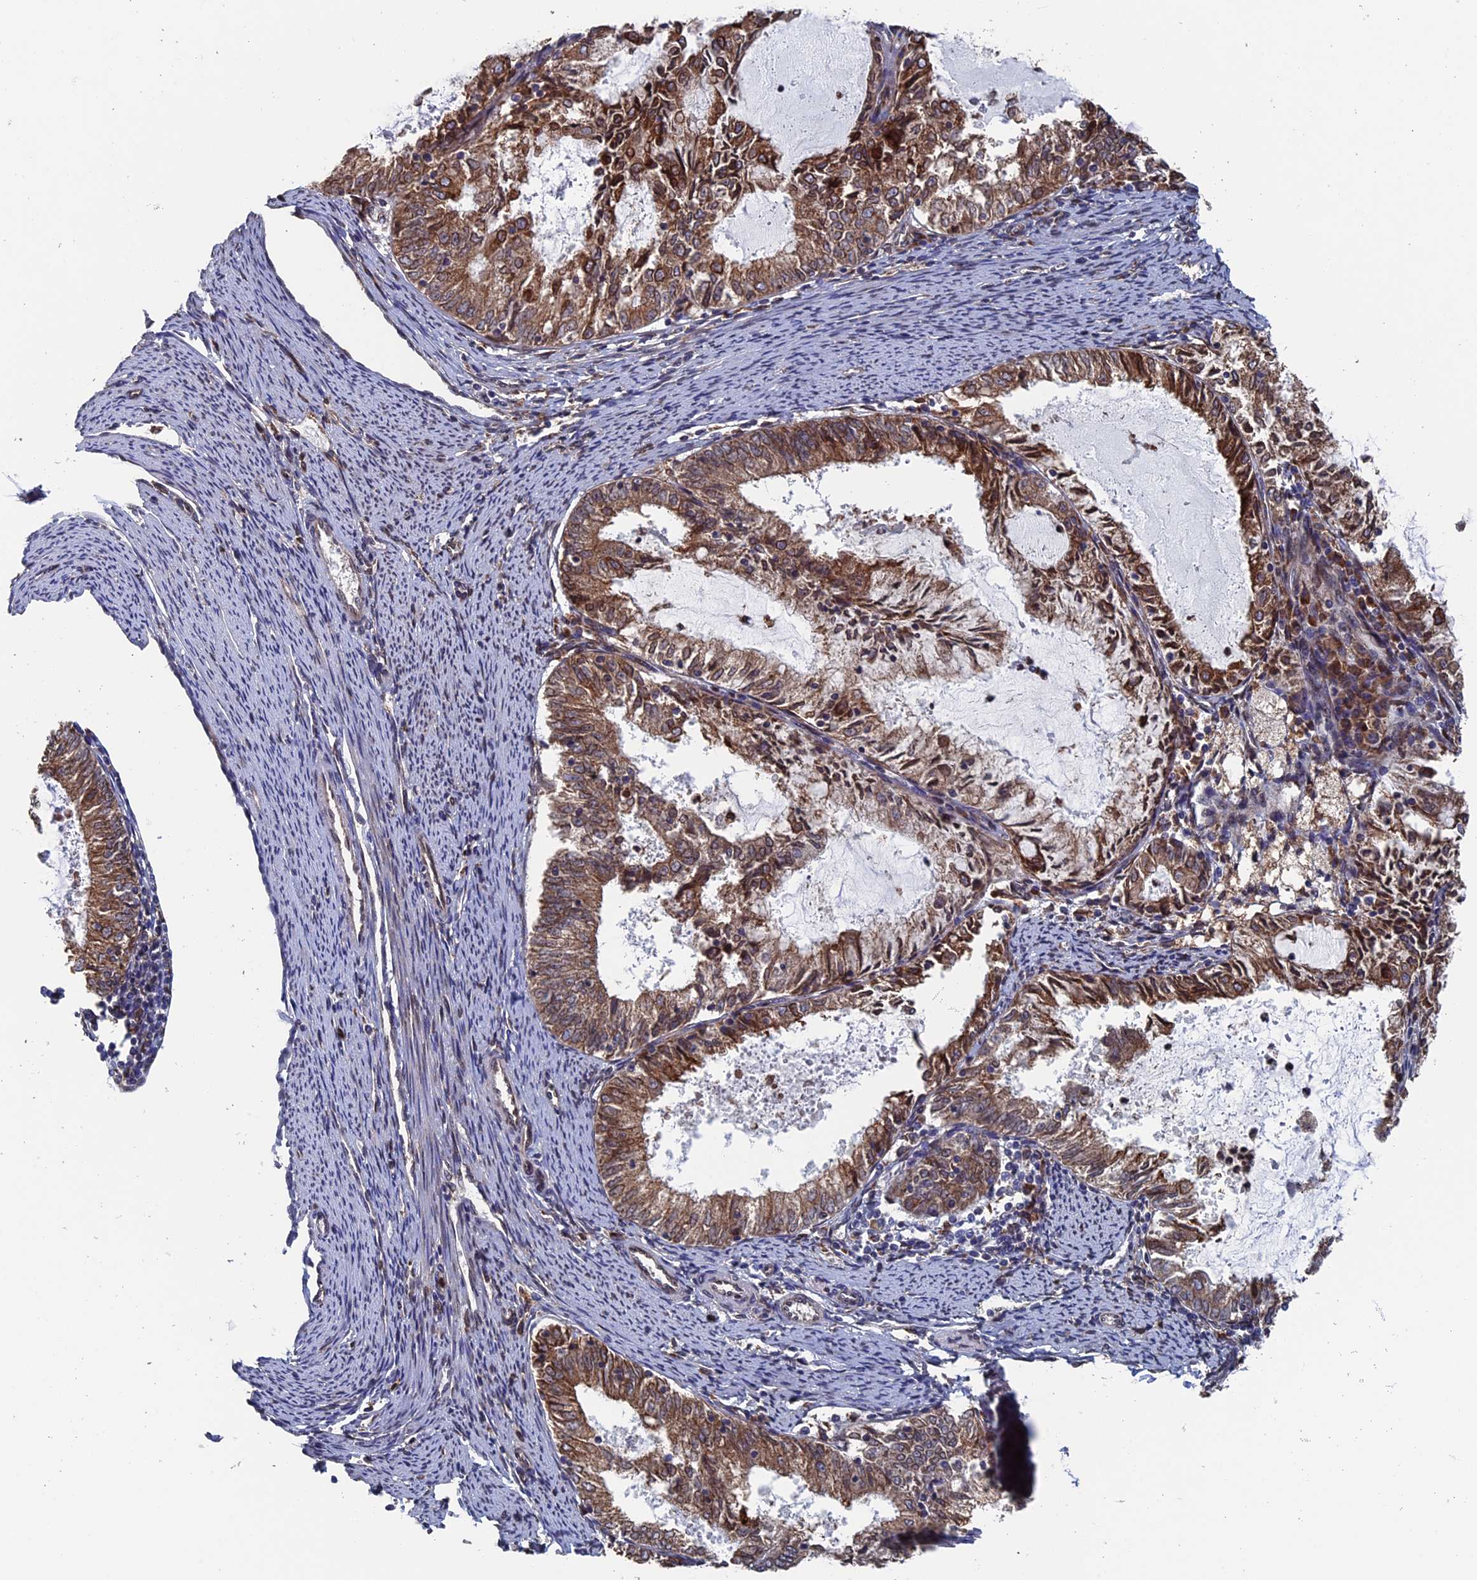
{"staining": {"intensity": "moderate", "quantity": ">75%", "location": "cytoplasmic/membranous"}, "tissue": "endometrial cancer", "cell_type": "Tumor cells", "image_type": "cancer", "snomed": [{"axis": "morphology", "description": "Adenocarcinoma, NOS"}, {"axis": "topography", "description": "Endometrium"}], "caption": "Protein staining displays moderate cytoplasmic/membranous expression in approximately >75% of tumor cells in adenocarcinoma (endometrial).", "gene": "RPUSD1", "patient": {"sex": "female", "age": 57}}